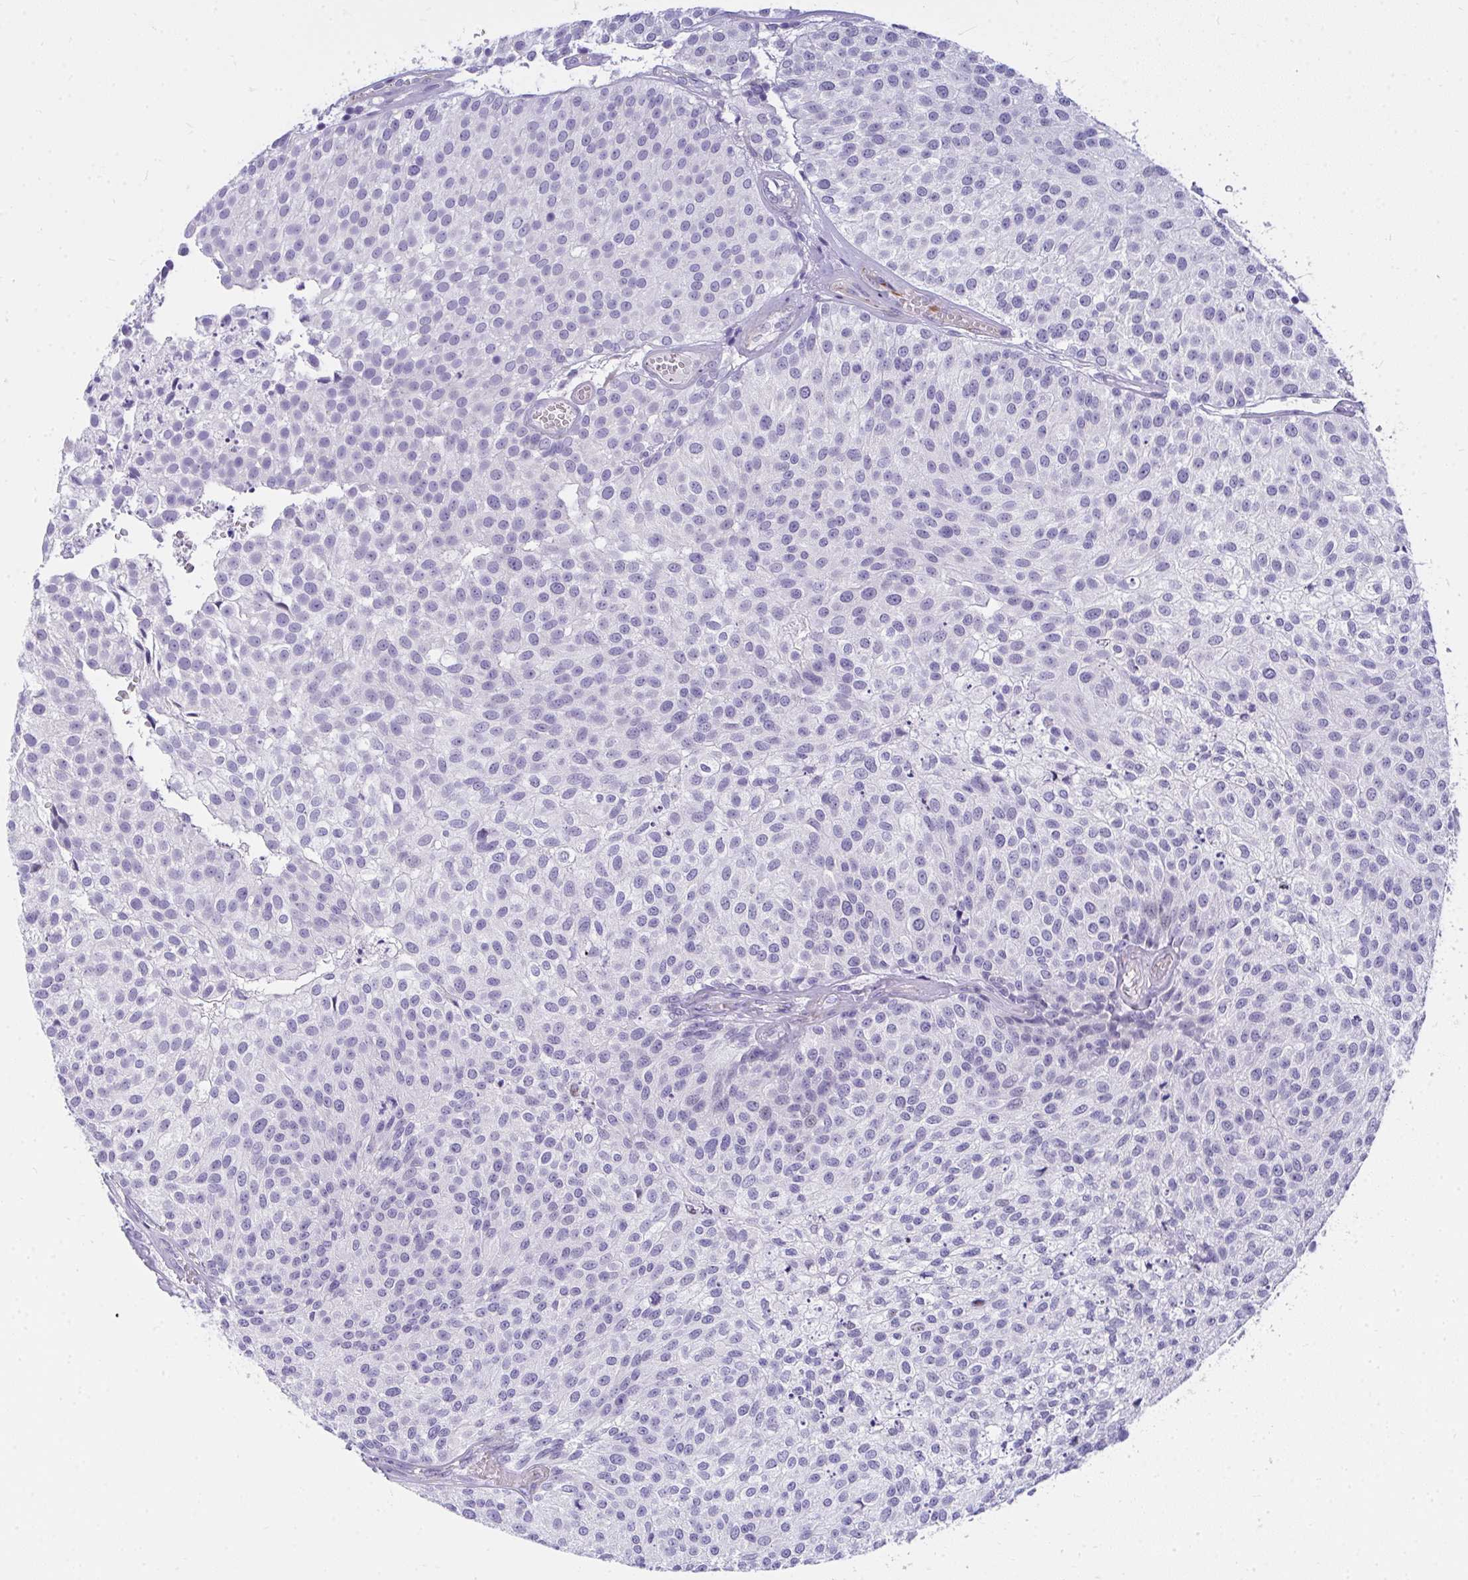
{"staining": {"intensity": "negative", "quantity": "none", "location": "none"}, "tissue": "urothelial cancer", "cell_type": "Tumor cells", "image_type": "cancer", "snomed": [{"axis": "morphology", "description": "Urothelial carcinoma, Low grade"}, {"axis": "topography", "description": "Urinary bladder"}], "caption": "The micrograph demonstrates no staining of tumor cells in urothelial cancer. The staining was performed using DAB (3,3'-diaminobenzidine) to visualize the protein expression in brown, while the nuclei were stained in blue with hematoxylin (Magnification: 20x).", "gene": "TSBP1", "patient": {"sex": "female", "age": 79}}